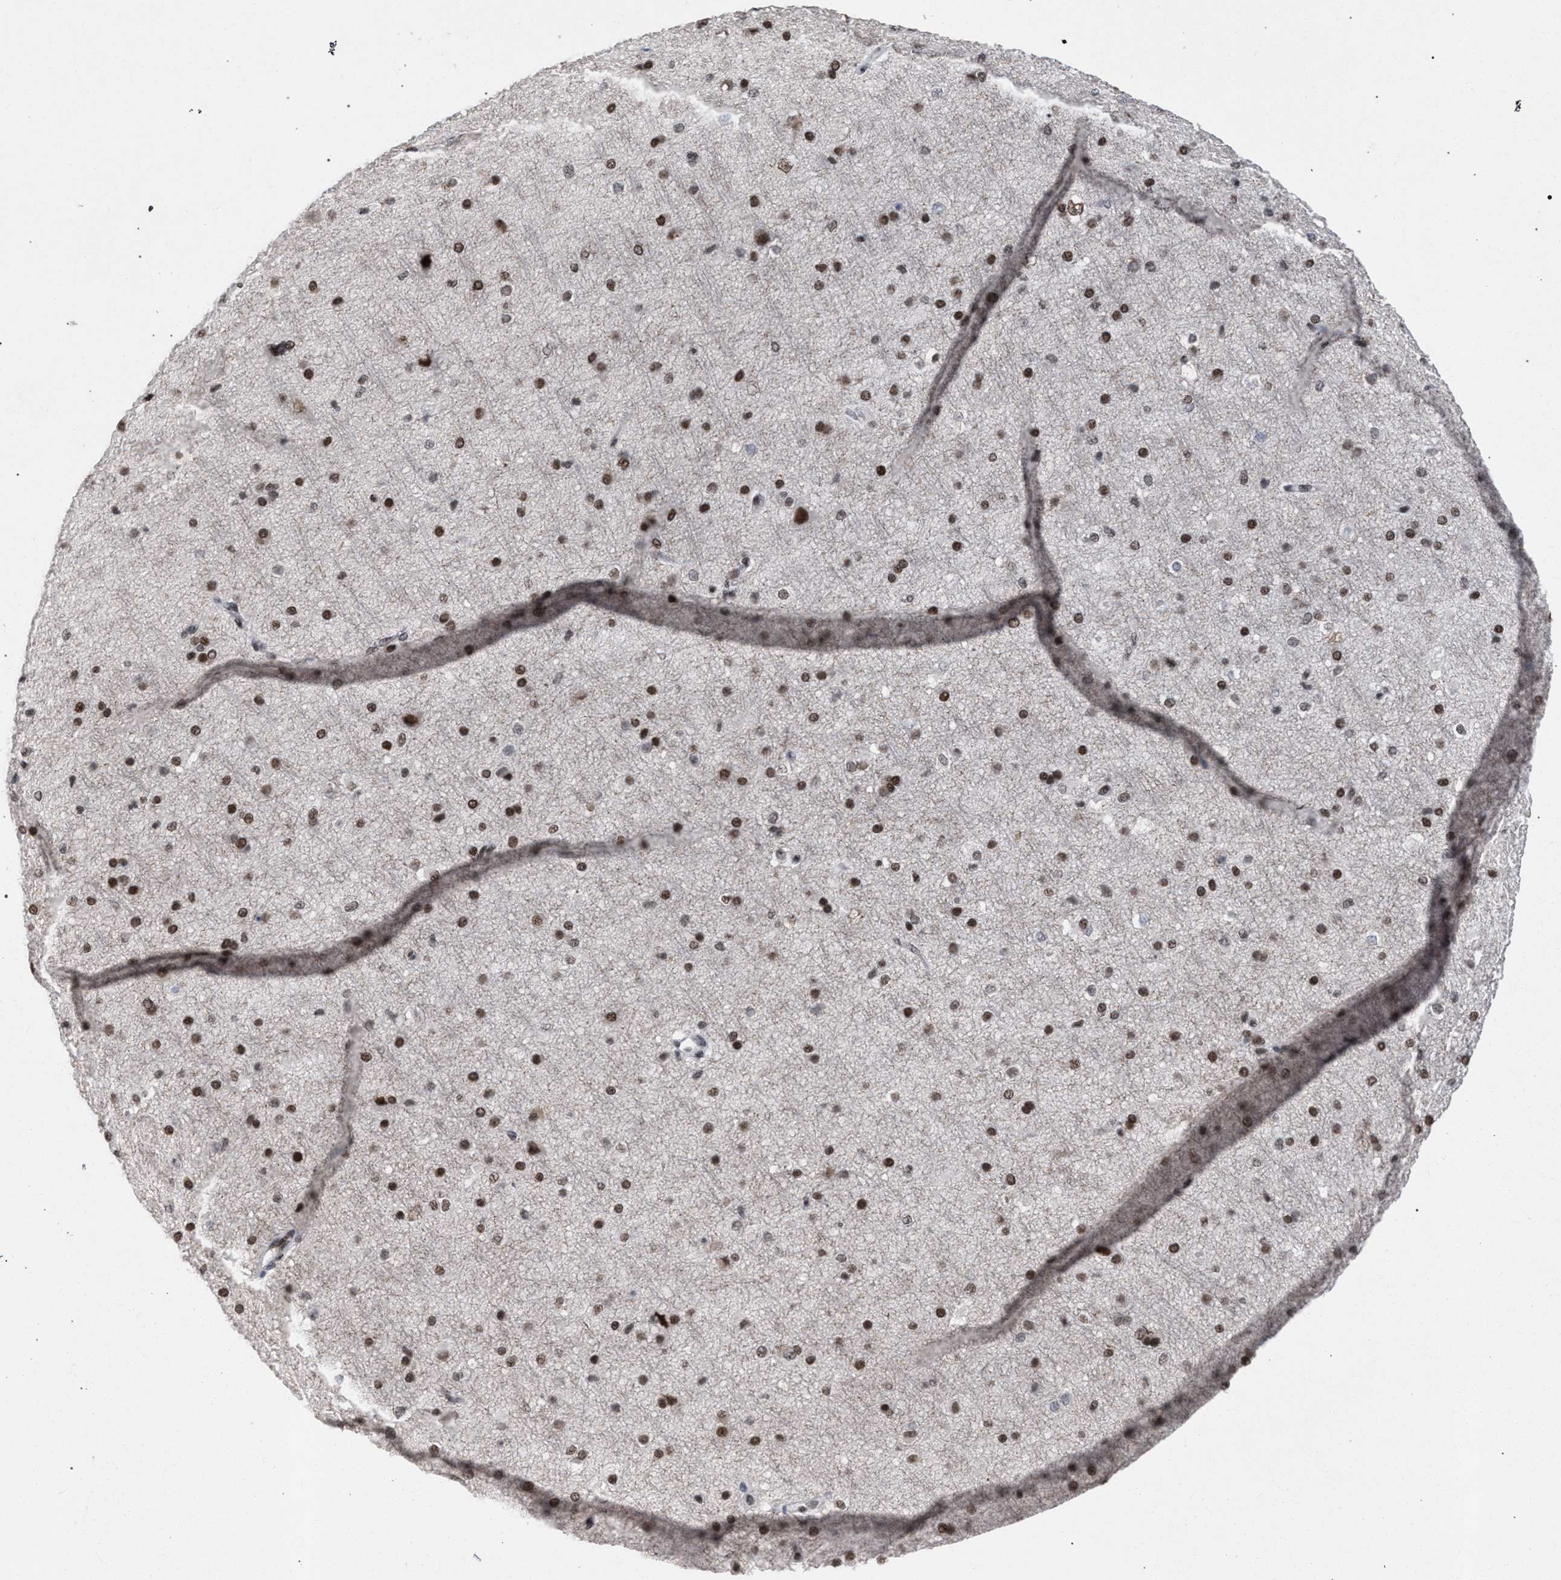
{"staining": {"intensity": "moderate", "quantity": ">75%", "location": "nuclear"}, "tissue": "cerebral cortex", "cell_type": "Endothelial cells", "image_type": "normal", "snomed": [{"axis": "morphology", "description": "Normal tissue, NOS"}, {"axis": "morphology", "description": "Developmental malformation"}, {"axis": "topography", "description": "Cerebral cortex"}], "caption": "The histopathology image demonstrates immunohistochemical staining of benign cerebral cortex. There is moderate nuclear staining is appreciated in approximately >75% of endothelial cells.", "gene": "SCAF4", "patient": {"sex": "female", "age": 30}}